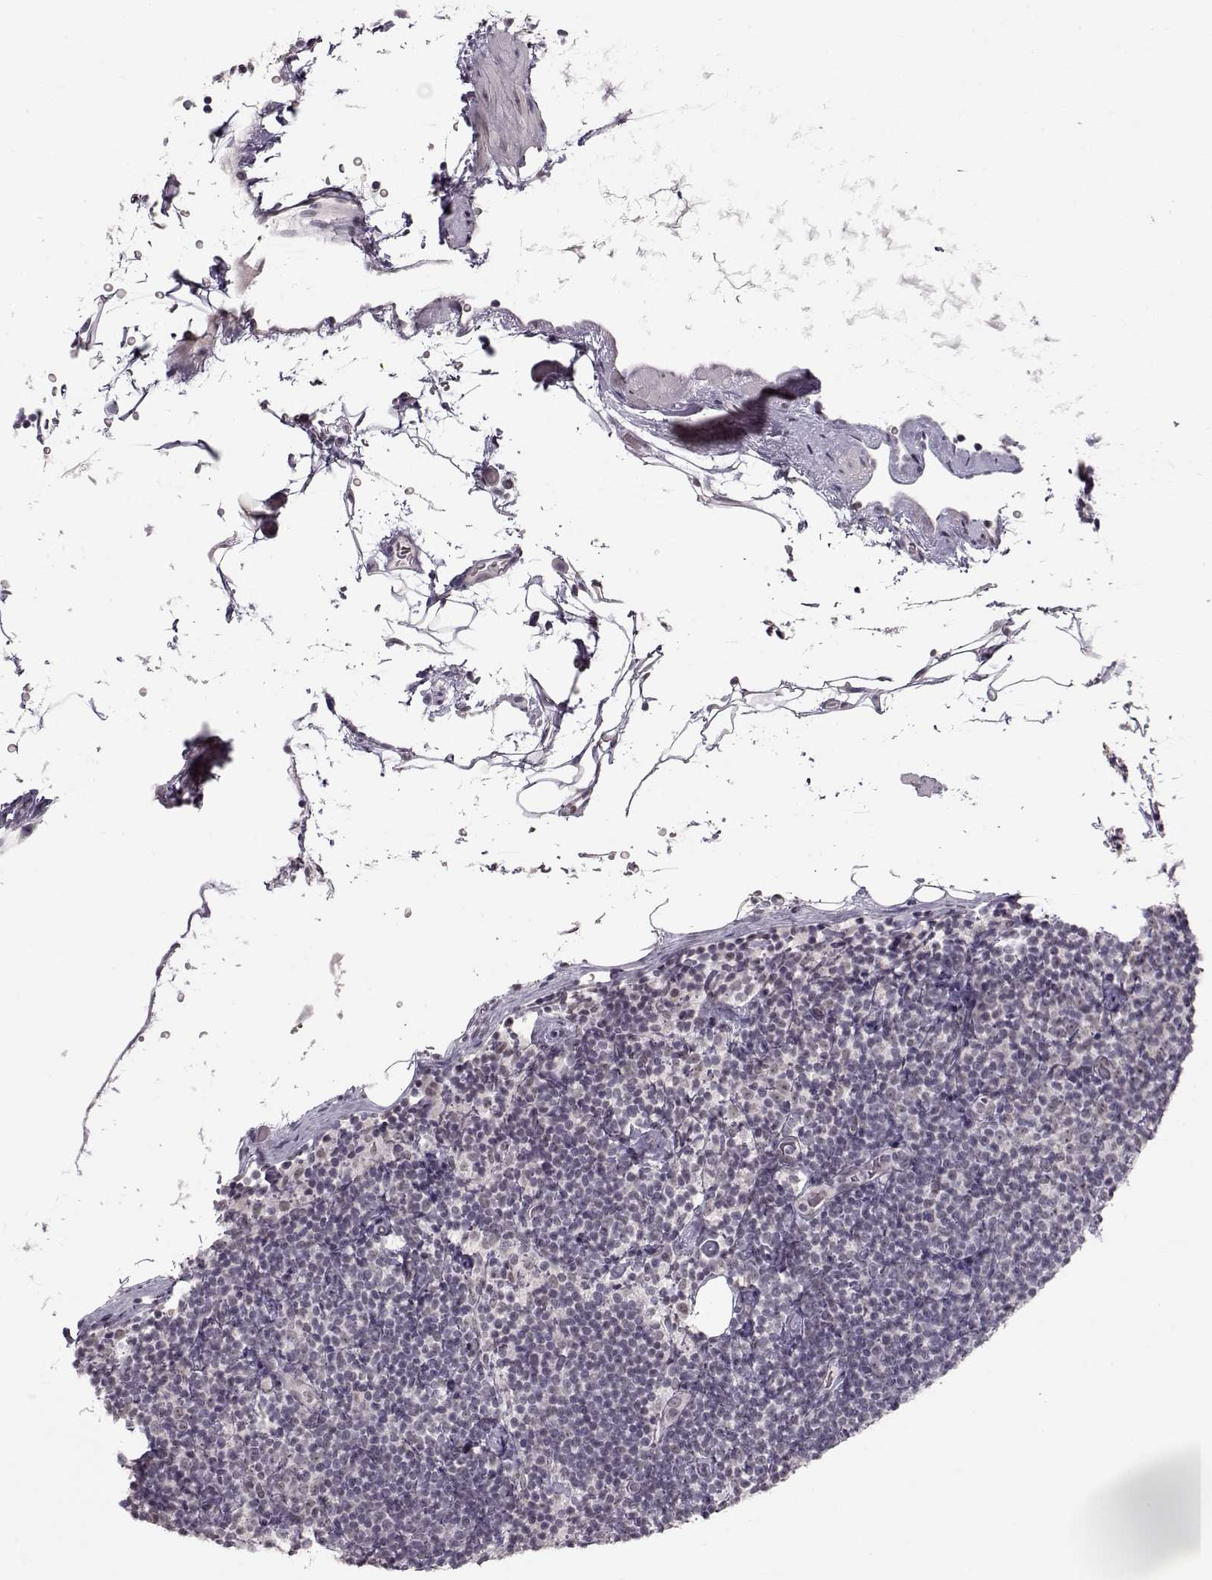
{"staining": {"intensity": "negative", "quantity": "none", "location": "none"}, "tissue": "lymphoma", "cell_type": "Tumor cells", "image_type": "cancer", "snomed": [{"axis": "morphology", "description": "Malignant lymphoma, non-Hodgkin's type, Low grade"}, {"axis": "topography", "description": "Lymph node"}], "caption": "A micrograph of lymphoma stained for a protein reveals no brown staining in tumor cells.", "gene": "PCP4", "patient": {"sex": "male", "age": 81}}